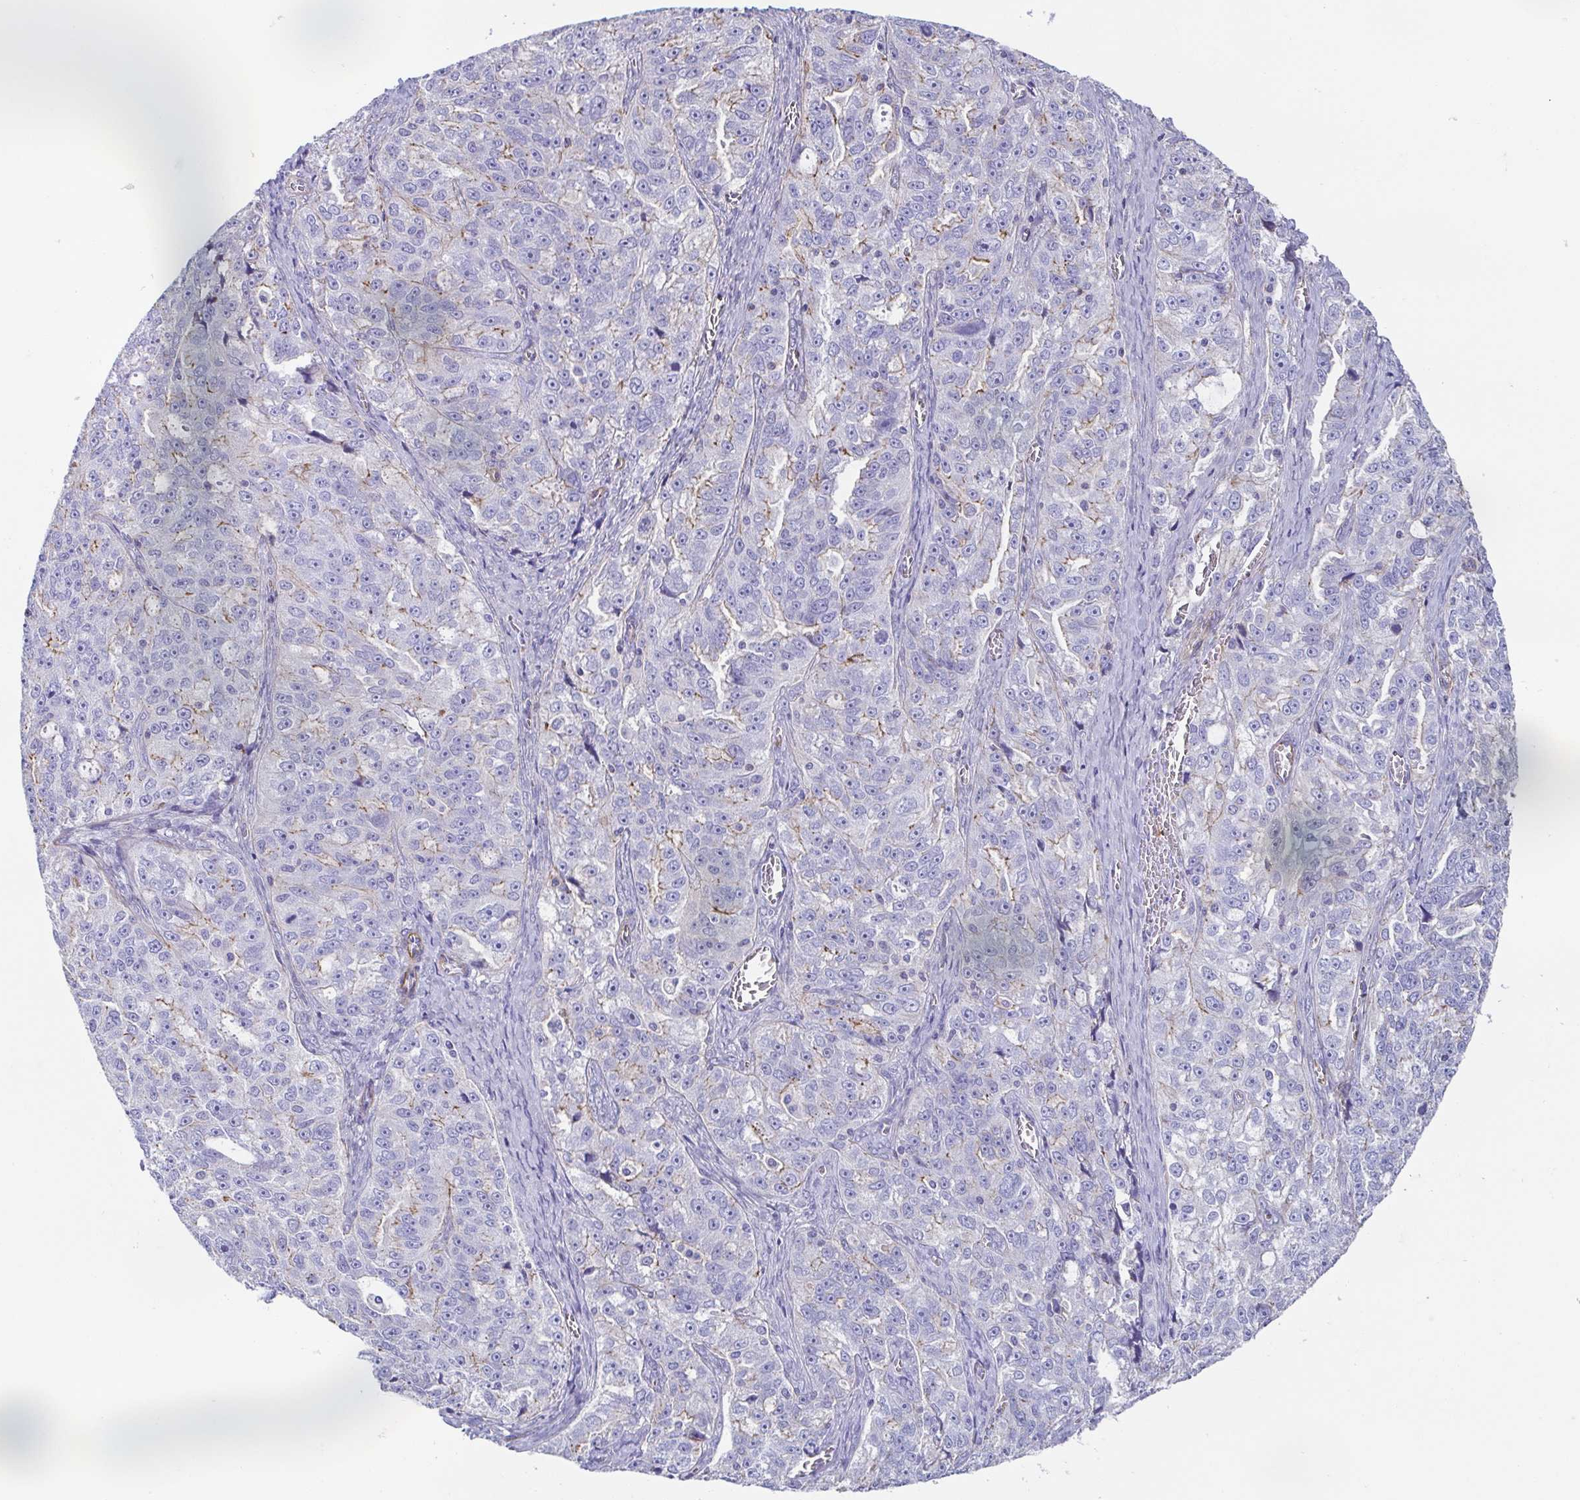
{"staining": {"intensity": "weak", "quantity": "<25%", "location": "cytoplasmic/membranous"}, "tissue": "ovarian cancer", "cell_type": "Tumor cells", "image_type": "cancer", "snomed": [{"axis": "morphology", "description": "Cystadenocarcinoma, serous, NOS"}, {"axis": "topography", "description": "Ovary"}], "caption": "IHC of serous cystadenocarcinoma (ovarian) shows no staining in tumor cells.", "gene": "TRAM2", "patient": {"sex": "female", "age": 51}}